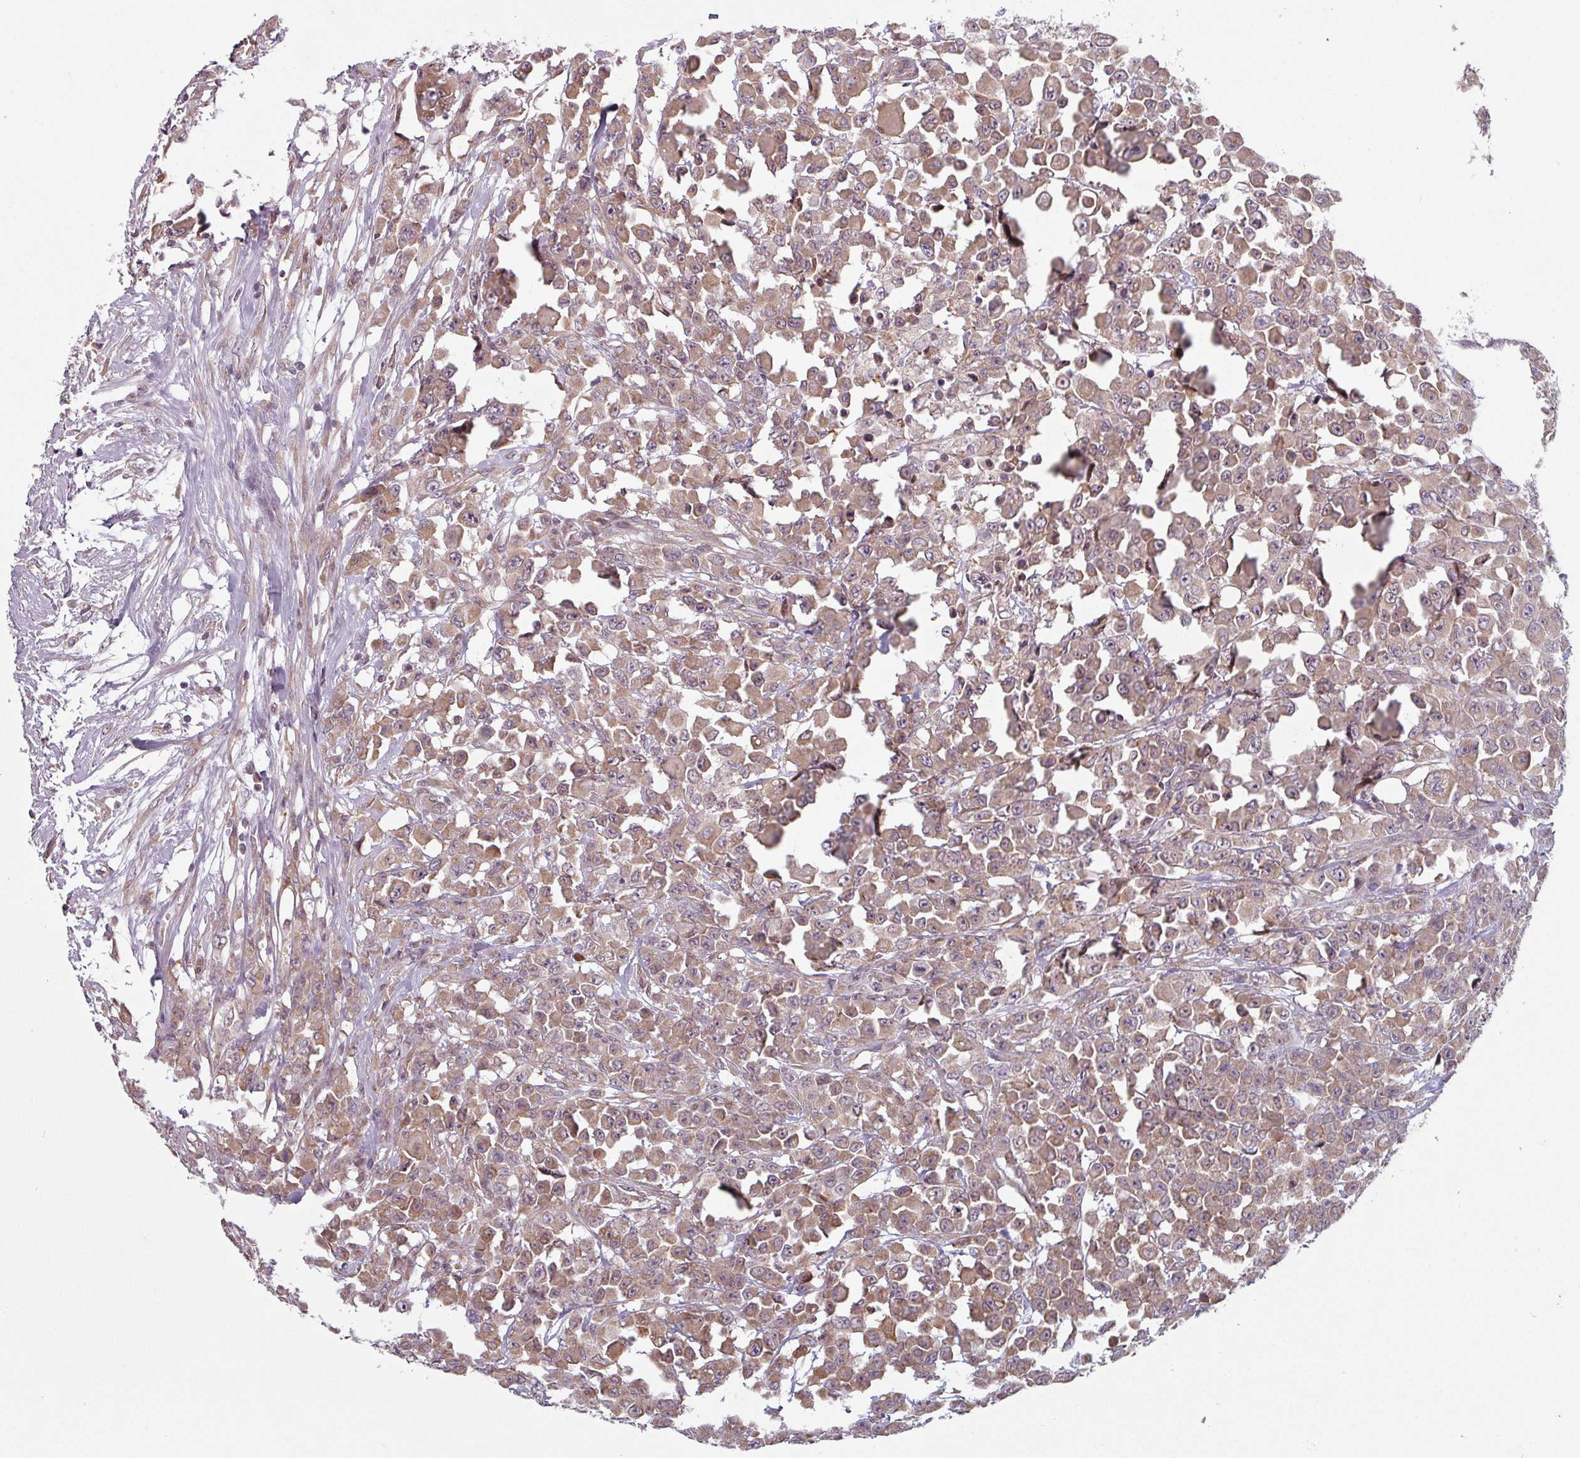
{"staining": {"intensity": "moderate", "quantity": ">75%", "location": "cytoplasmic/membranous"}, "tissue": "colorectal cancer", "cell_type": "Tumor cells", "image_type": "cancer", "snomed": [{"axis": "morphology", "description": "Adenocarcinoma, NOS"}, {"axis": "topography", "description": "Colon"}], "caption": "About >75% of tumor cells in colorectal cancer (adenocarcinoma) show moderate cytoplasmic/membranous protein expression as visualized by brown immunohistochemical staining.", "gene": "PLEKHJ1", "patient": {"sex": "male", "age": 51}}